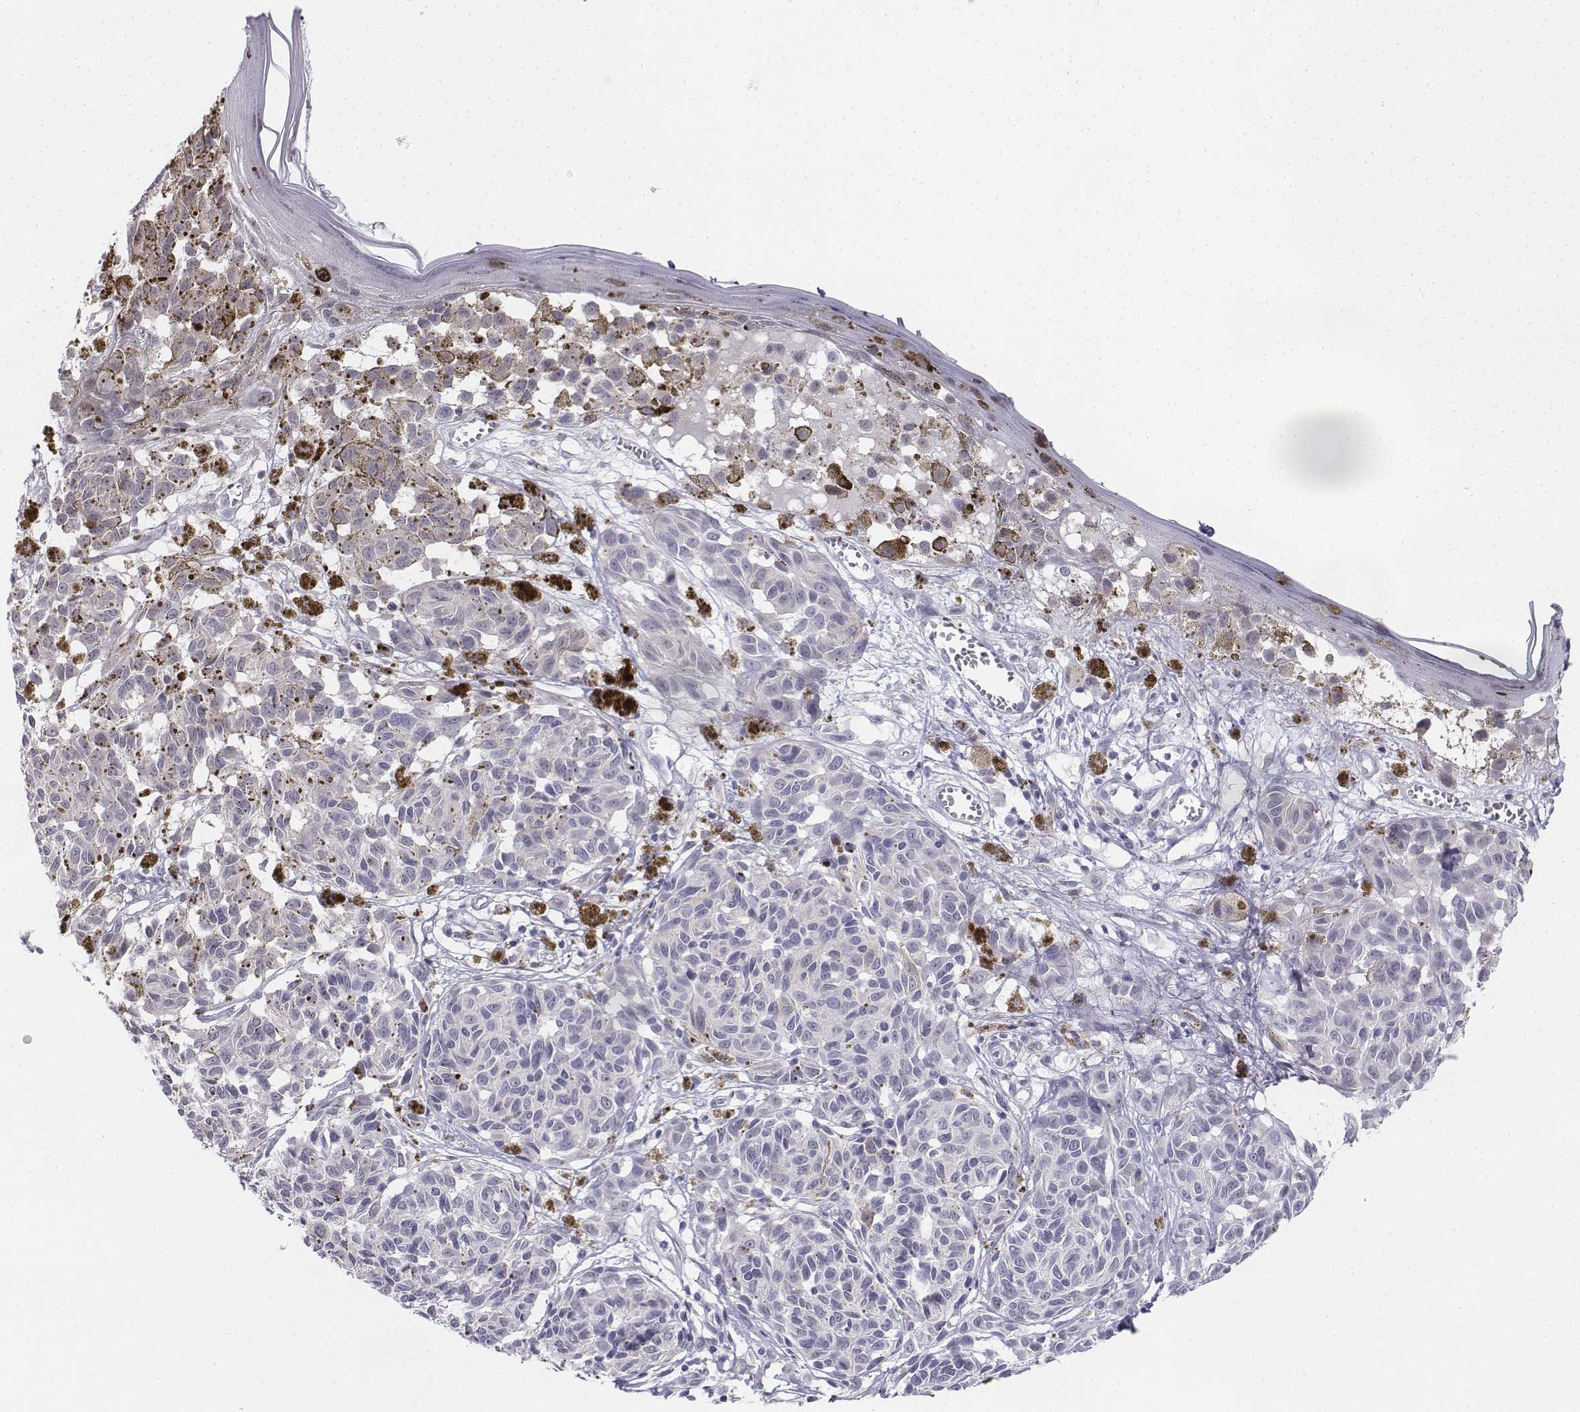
{"staining": {"intensity": "negative", "quantity": "none", "location": "none"}, "tissue": "melanoma", "cell_type": "Tumor cells", "image_type": "cancer", "snomed": [{"axis": "morphology", "description": "Malignant melanoma, NOS"}, {"axis": "topography", "description": "Skin"}], "caption": "Melanoma was stained to show a protein in brown. There is no significant staining in tumor cells. The staining is performed using DAB brown chromogen with nuclei counter-stained in using hematoxylin.", "gene": "PENK", "patient": {"sex": "female", "age": 38}}